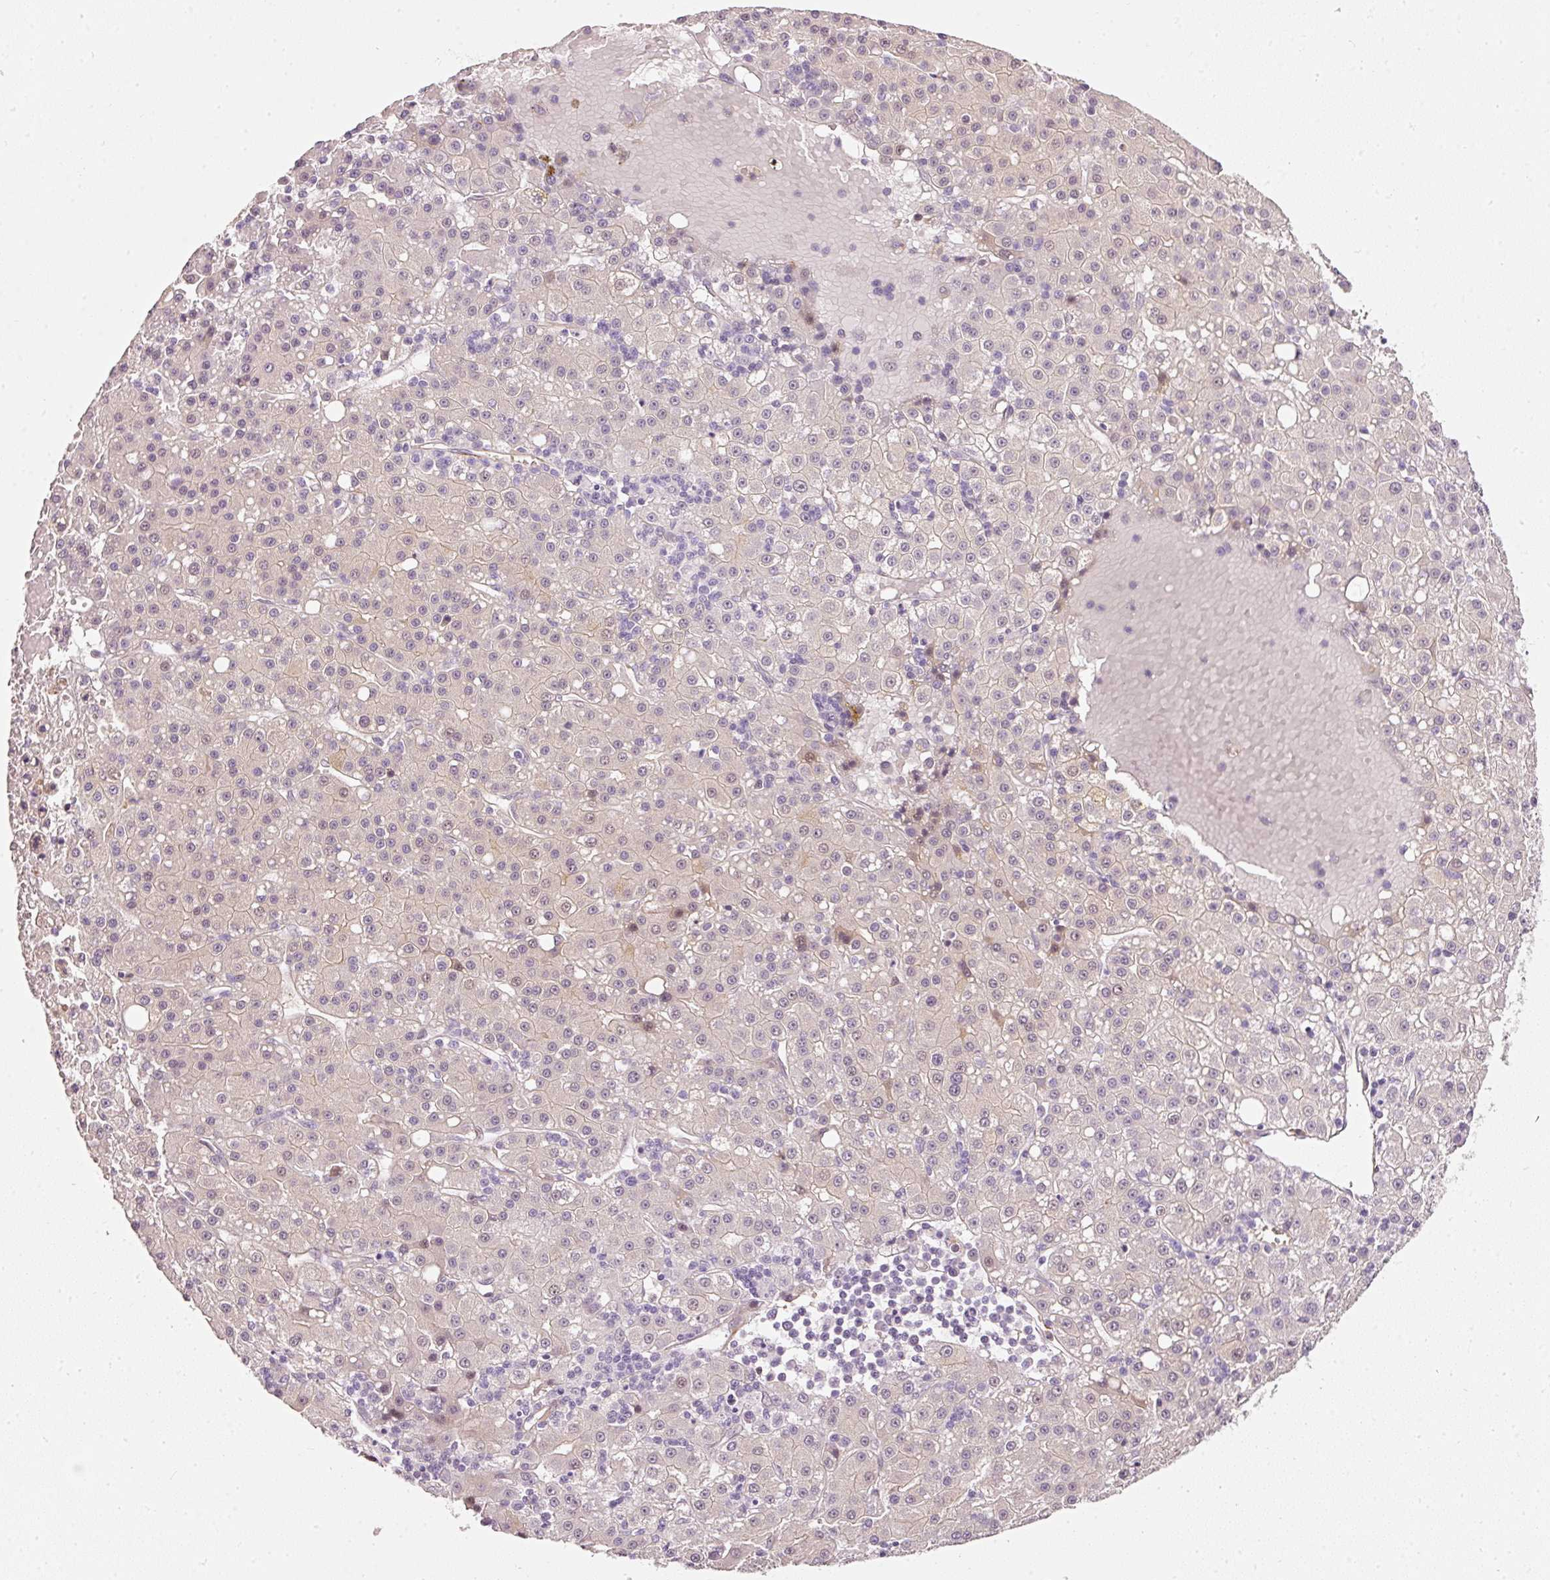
{"staining": {"intensity": "weak", "quantity": "<25%", "location": "nuclear"}, "tissue": "liver cancer", "cell_type": "Tumor cells", "image_type": "cancer", "snomed": [{"axis": "morphology", "description": "Carcinoma, Hepatocellular, NOS"}, {"axis": "topography", "description": "Liver"}], "caption": "This is a photomicrograph of IHC staining of hepatocellular carcinoma (liver), which shows no expression in tumor cells. Nuclei are stained in blue.", "gene": "TOGARAM1", "patient": {"sex": "male", "age": 76}}